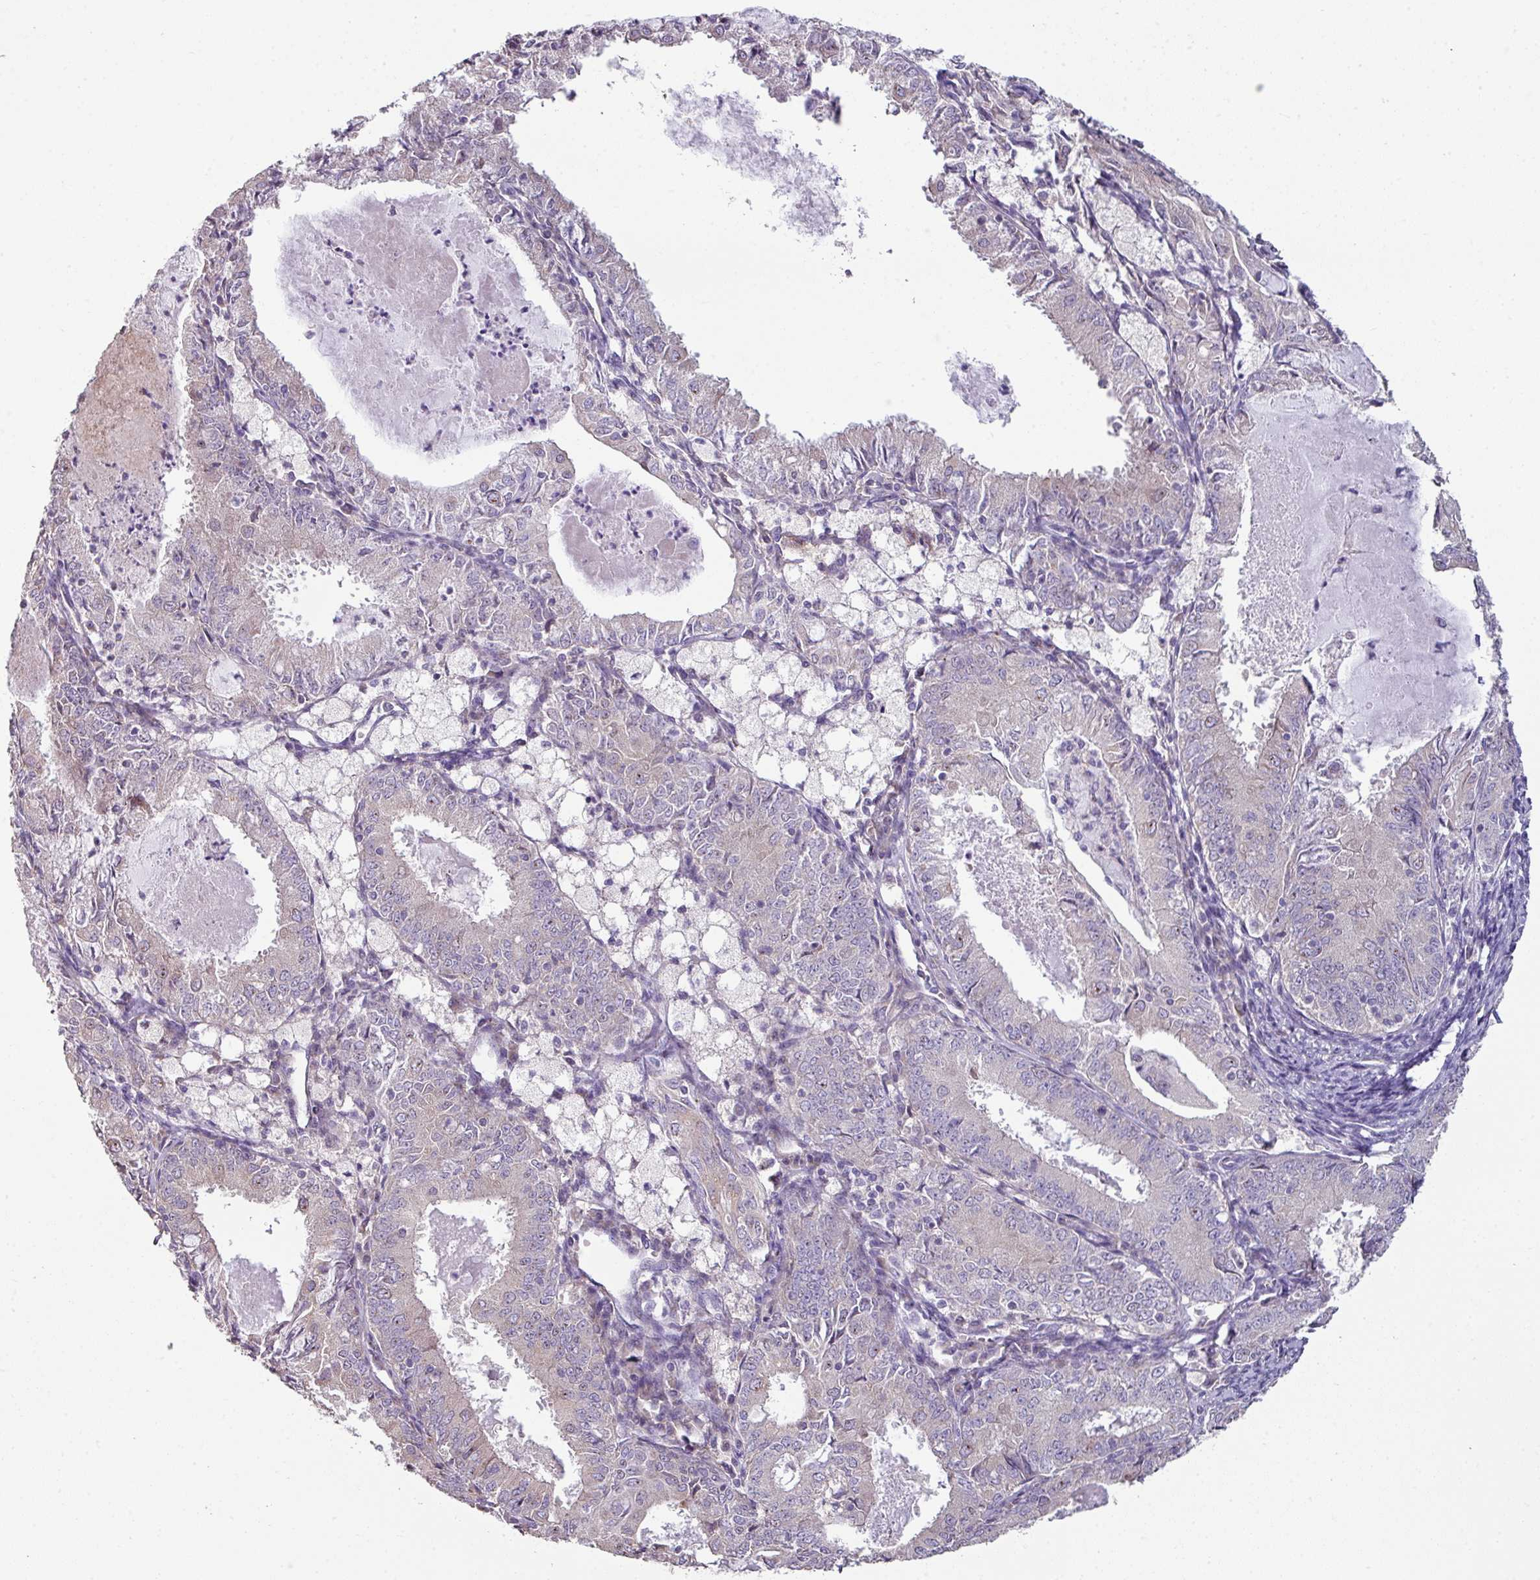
{"staining": {"intensity": "negative", "quantity": "none", "location": "none"}, "tissue": "endometrial cancer", "cell_type": "Tumor cells", "image_type": "cancer", "snomed": [{"axis": "morphology", "description": "Adenocarcinoma, NOS"}, {"axis": "topography", "description": "Endometrium"}], "caption": "Micrograph shows no significant protein staining in tumor cells of endometrial cancer.", "gene": "LRRC9", "patient": {"sex": "female", "age": 57}}